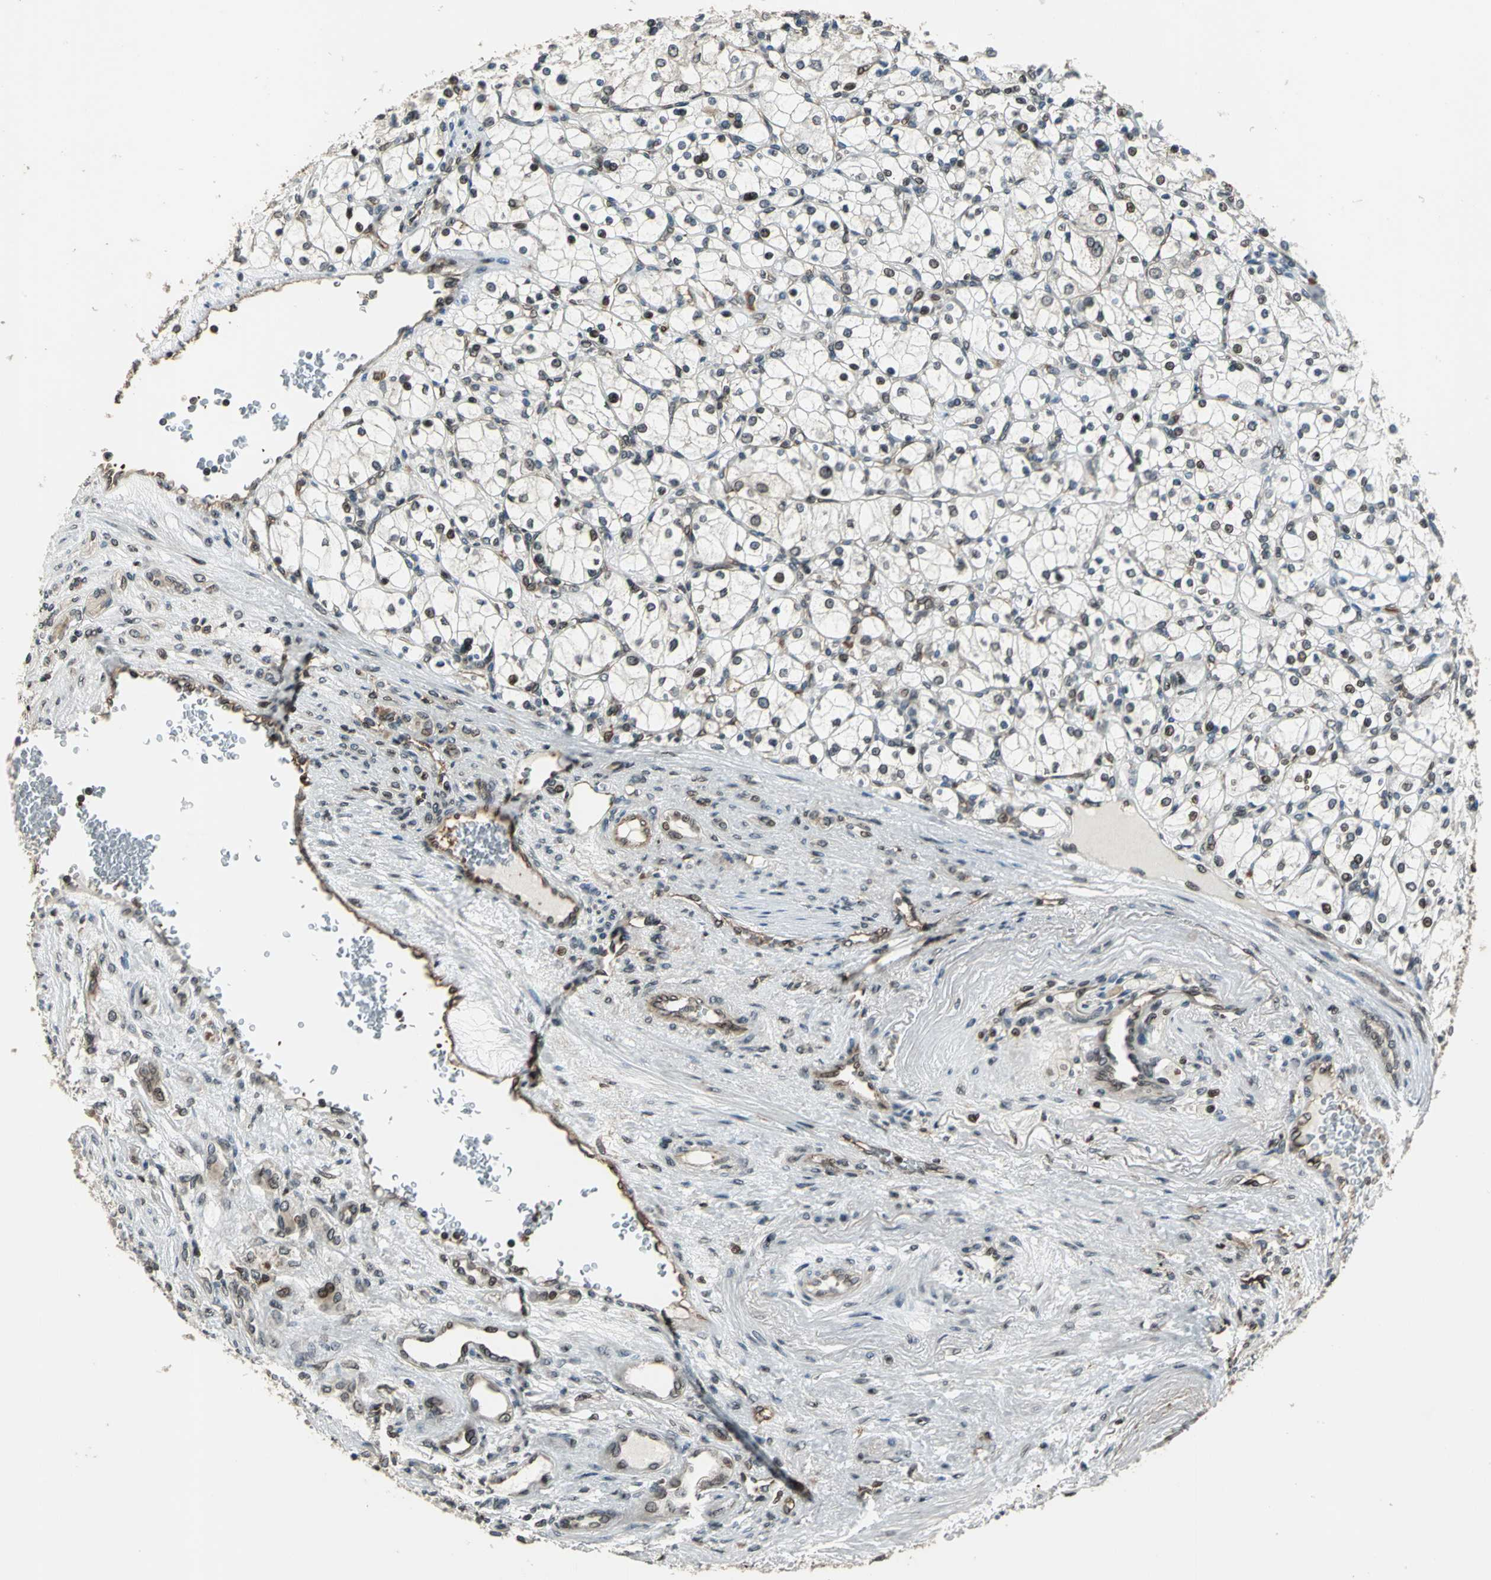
{"staining": {"intensity": "moderate", "quantity": "<25%", "location": "nuclear"}, "tissue": "renal cancer", "cell_type": "Tumor cells", "image_type": "cancer", "snomed": [{"axis": "morphology", "description": "Adenocarcinoma, NOS"}, {"axis": "topography", "description": "Kidney"}], "caption": "Immunohistochemical staining of renal adenocarcinoma displays low levels of moderate nuclear protein staining in about <25% of tumor cells. The staining was performed using DAB, with brown indicating positive protein expression. Nuclei are stained blue with hematoxylin.", "gene": "BRIP1", "patient": {"sex": "female", "age": 83}}